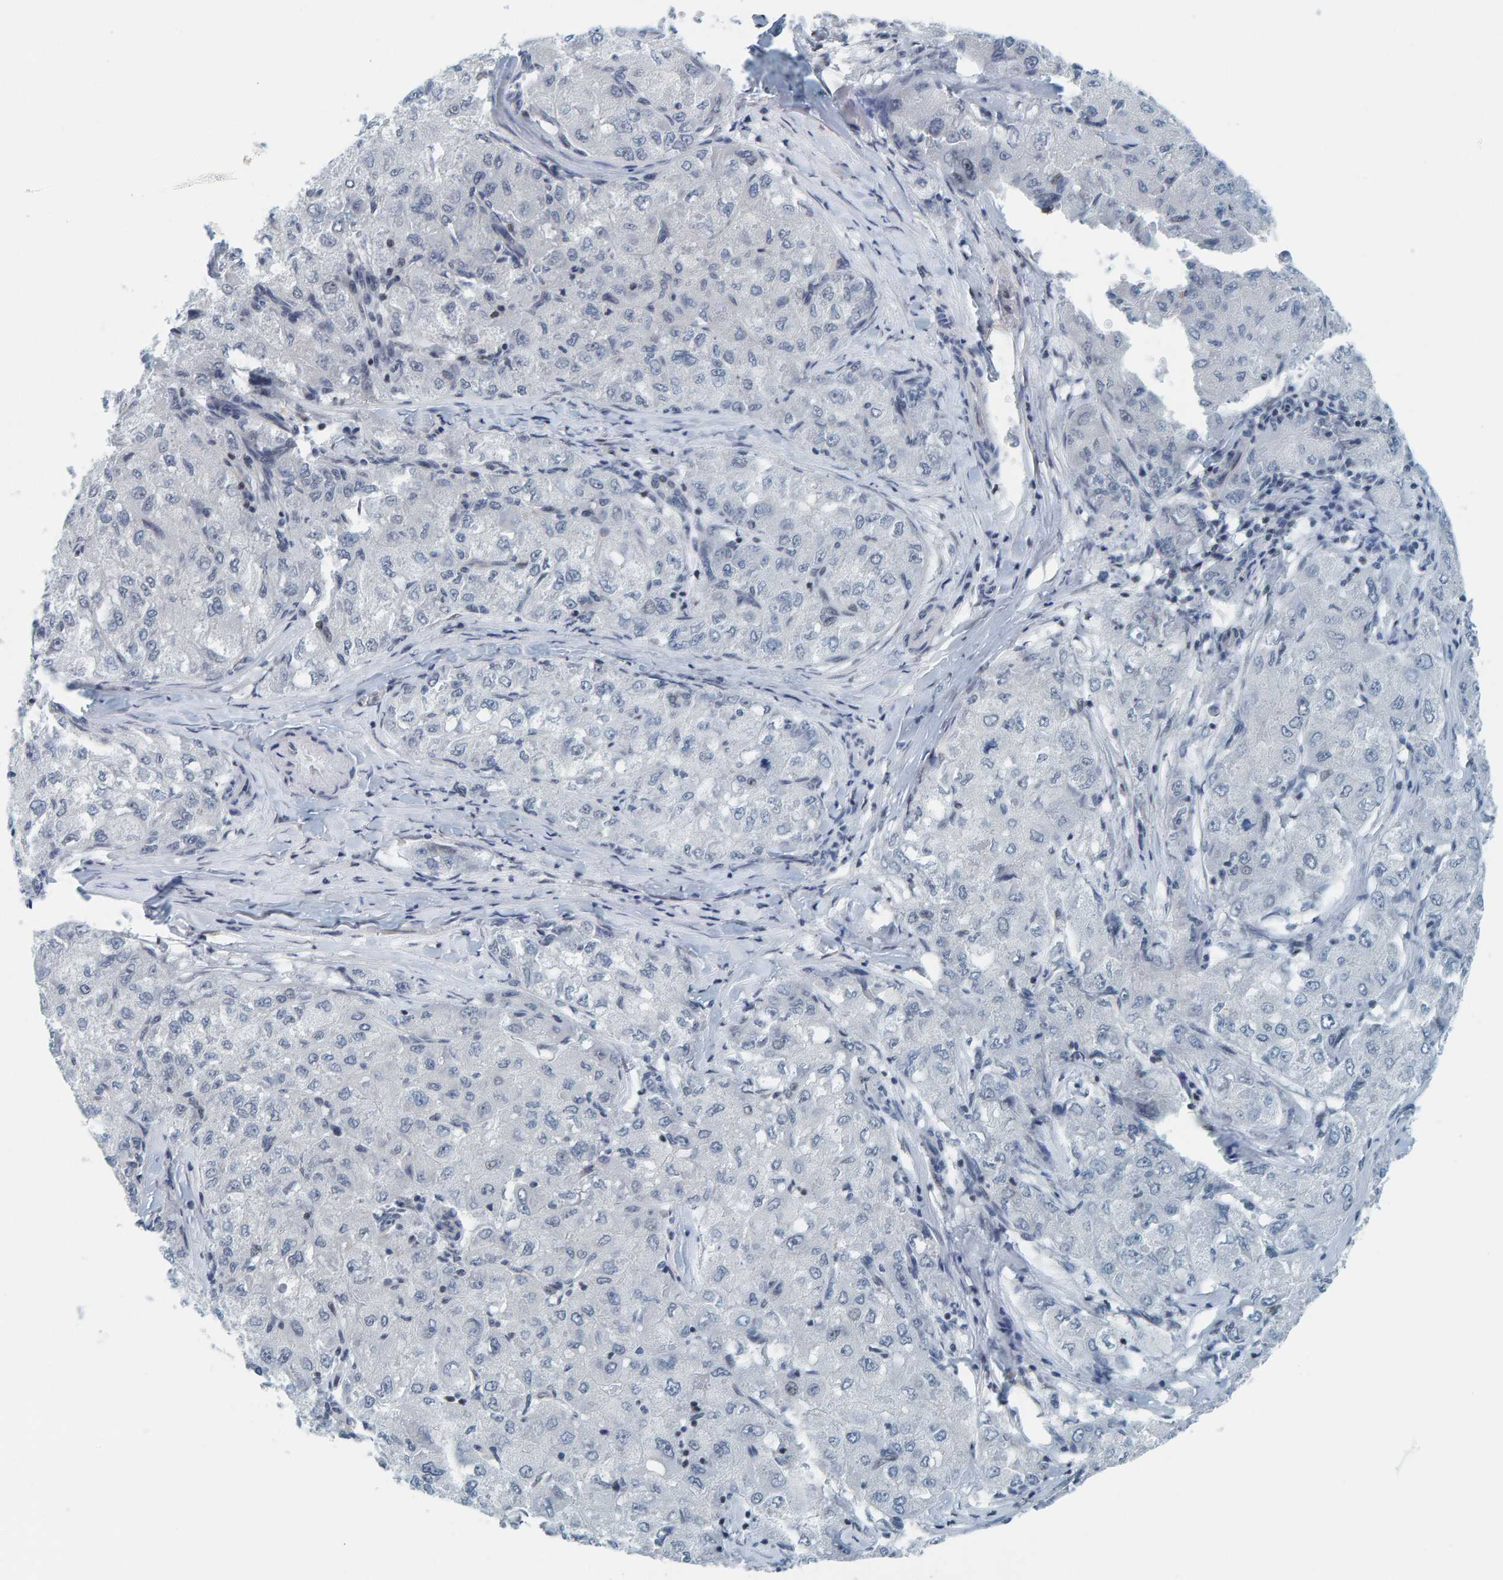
{"staining": {"intensity": "negative", "quantity": "none", "location": "none"}, "tissue": "liver cancer", "cell_type": "Tumor cells", "image_type": "cancer", "snomed": [{"axis": "morphology", "description": "Carcinoma, Hepatocellular, NOS"}, {"axis": "topography", "description": "Liver"}], "caption": "Human liver hepatocellular carcinoma stained for a protein using immunohistochemistry (IHC) exhibits no expression in tumor cells.", "gene": "CNP", "patient": {"sex": "male", "age": 80}}